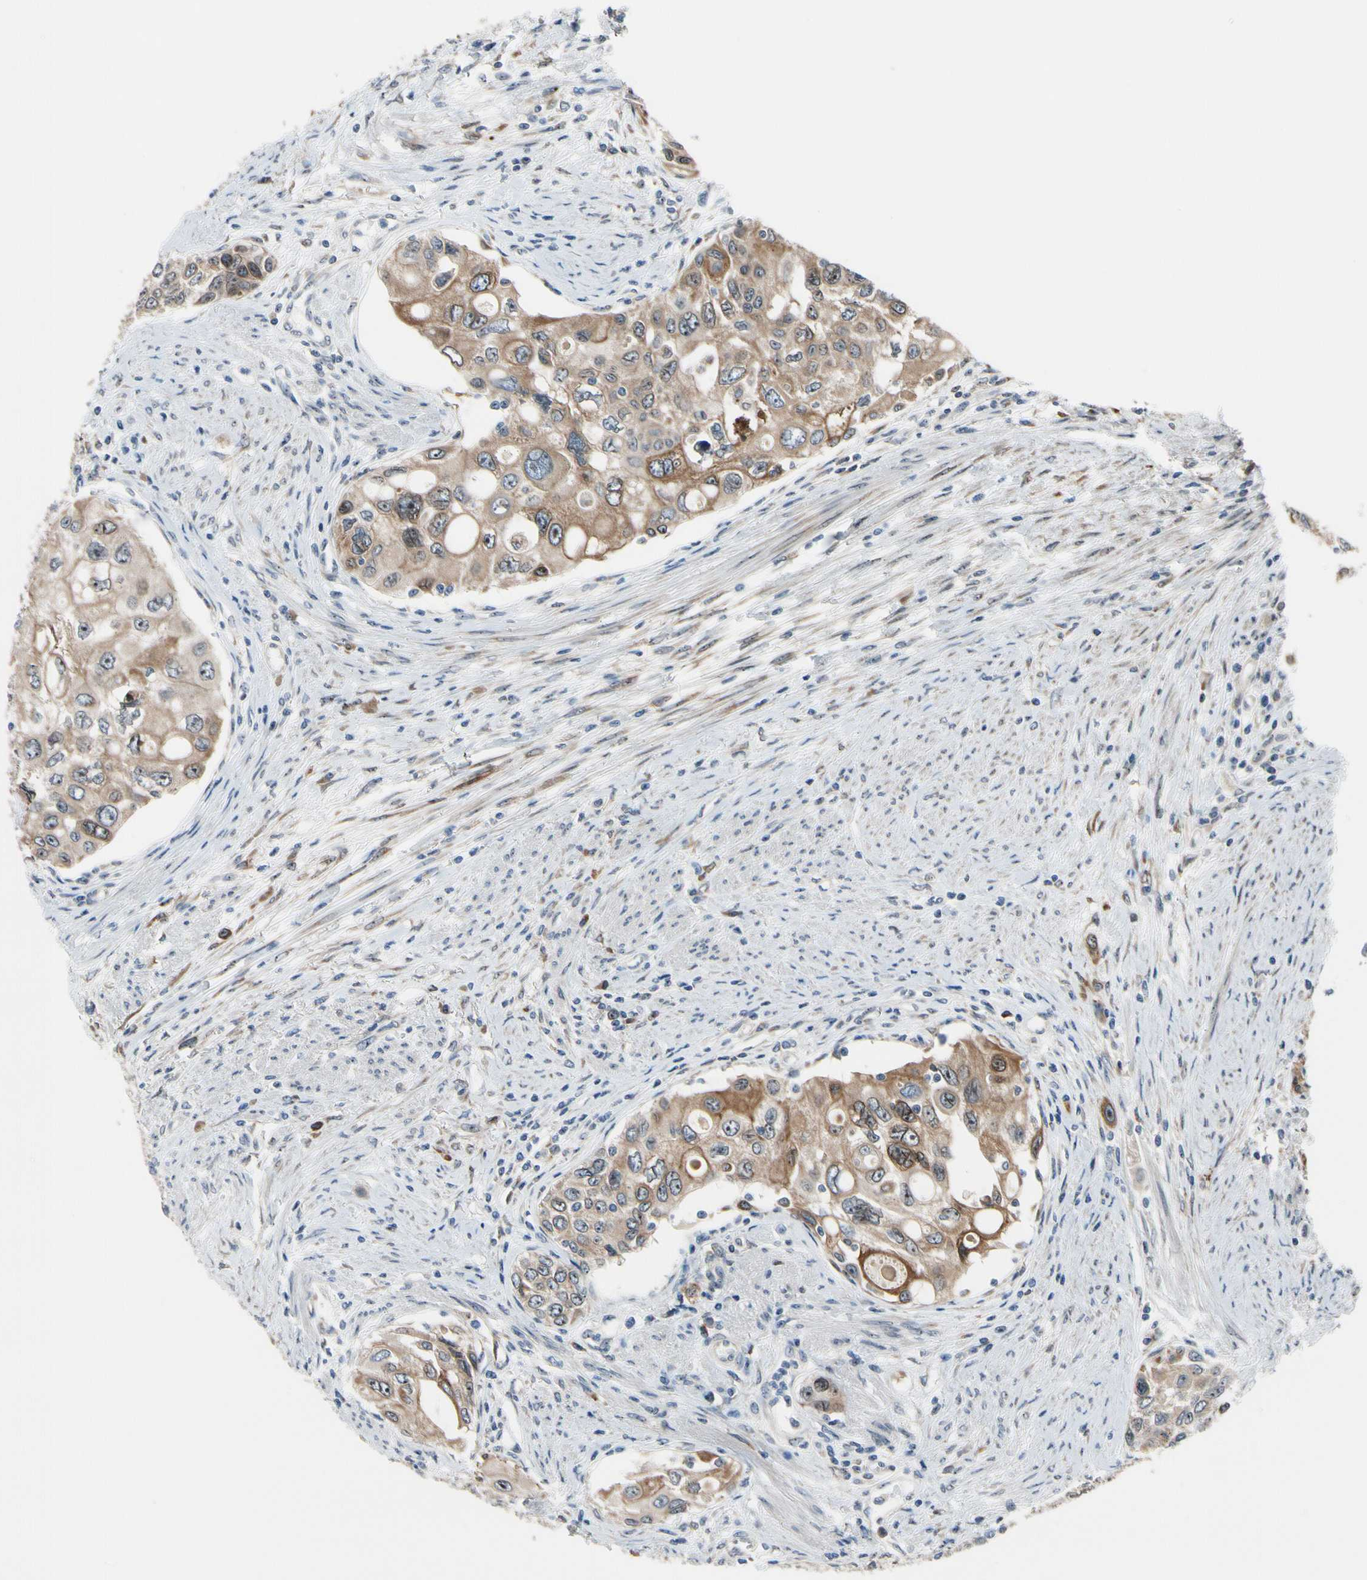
{"staining": {"intensity": "moderate", "quantity": ">75%", "location": "cytoplasmic/membranous"}, "tissue": "urothelial cancer", "cell_type": "Tumor cells", "image_type": "cancer", "snomed": [{"axis": "morphology", "description": "Urothelial carcinoma, High grade"}, {"axis": "topography", "description": "Urinary bladder"}], "caption": "DAB (3,3'-diaminobenzidine) immunohistochemical staining of human high-grade urothelial carcinoma exhibits moderate cytoplasmic/membranous protein staining in about >75% of tumor cells. (Brightfield microscopy of DAB IHC at high magnification).", "gene": "TMED7", "patient": {"sex": "female", "age": 56}}